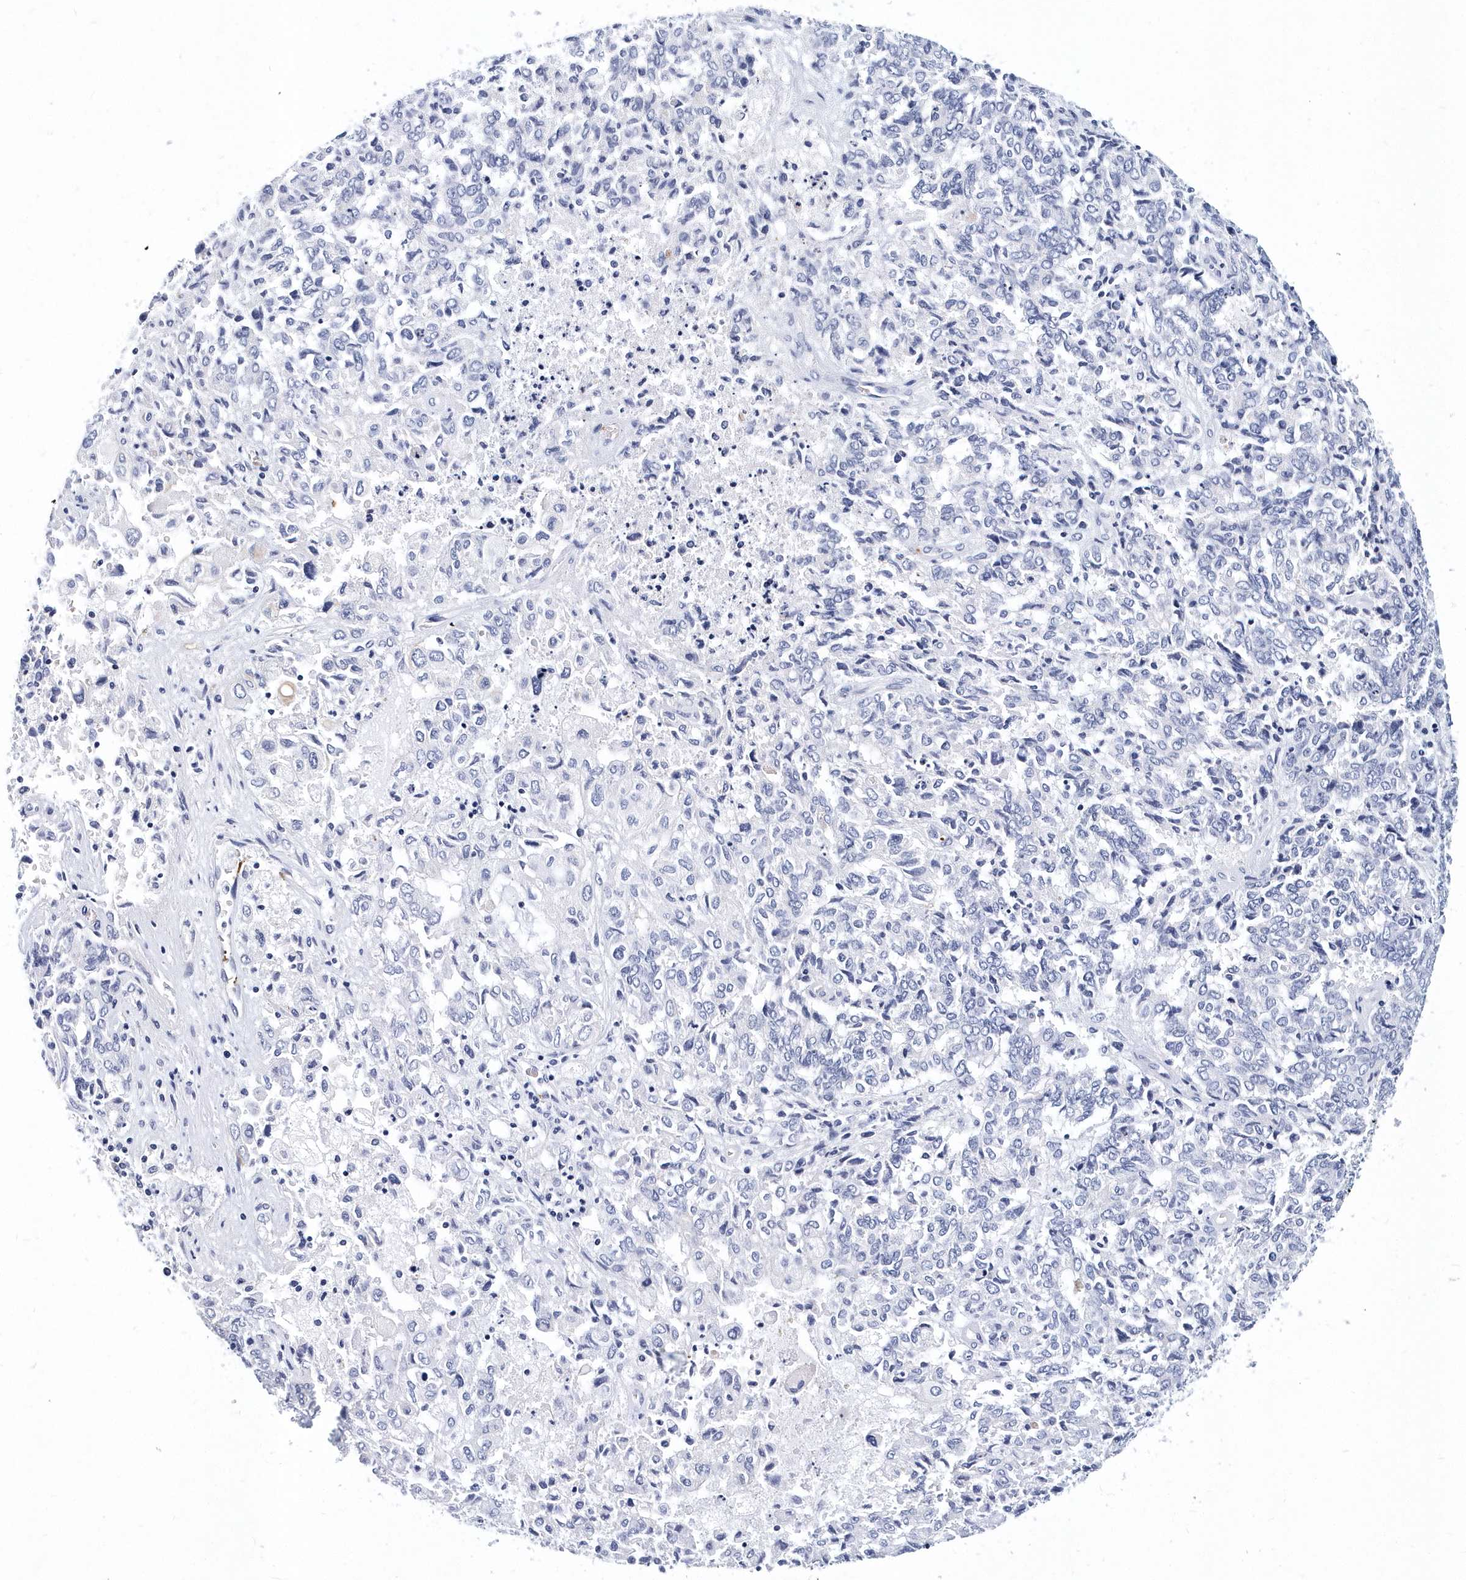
{"staining": {"intensity": "negative", "quantity": "none", "location": "none"}, "tissue": "endometrial cancer", "cell_type": "Tumor cells", "image_type": "cancer", "snomed": [{"axis": "morphology", "description": "Adenocarcinoma, NOS"}, {"axis": "topography", "description": "Endometrium"}], "caption": "A high-resolution photomicrograph shows immunohistochemistry staining of endometrial cancer (adenocarcinoma), which exhibits no significant expression in tumor cells.", "gene": "ITGA2B", "patient": {"sex": "female", "age": 80}}